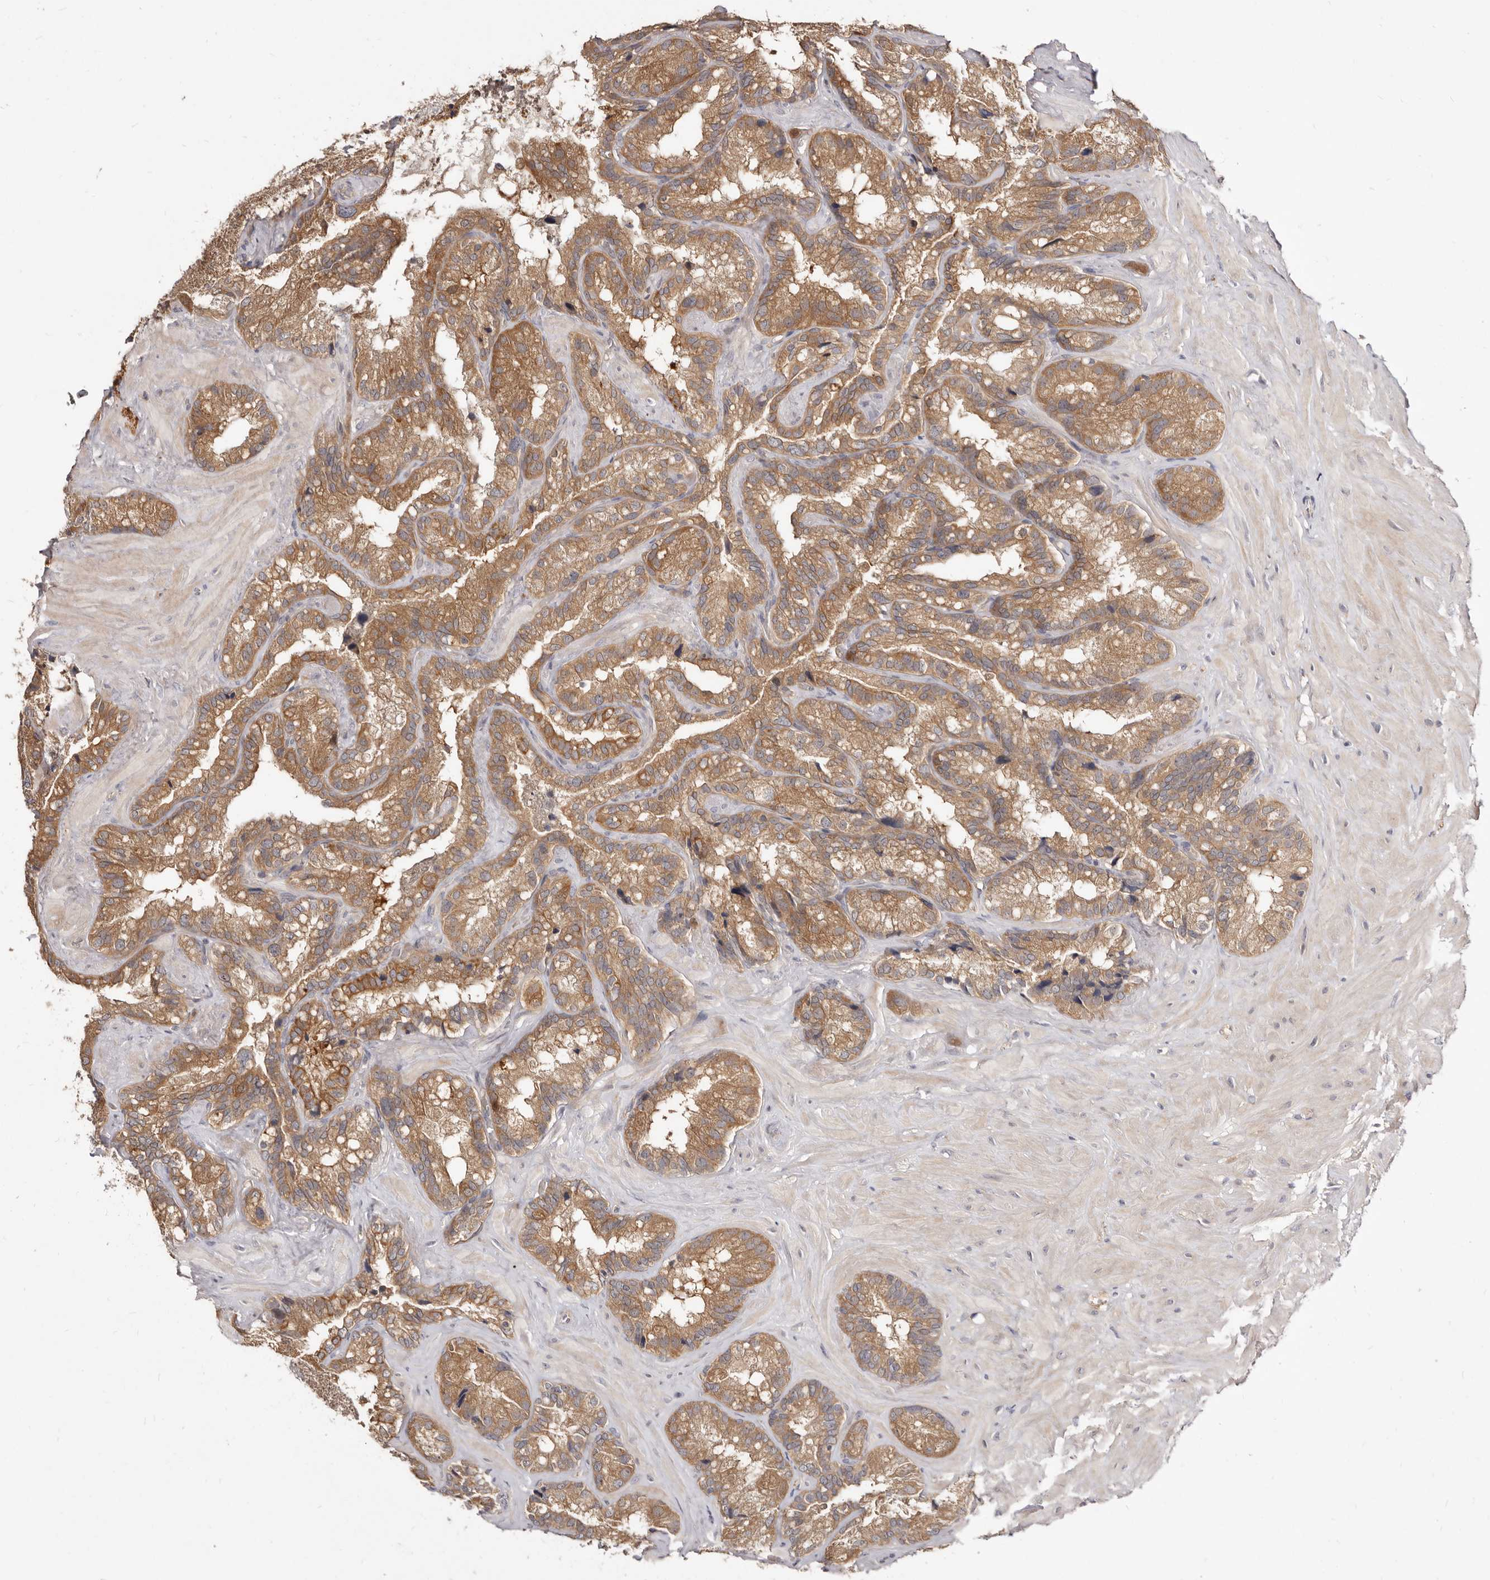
{"staining": {"intensity": "moderate", "quantity": ">75%", "location": "cytoplasmic/membranous"}, "tissue": "seminal vesicle", "cell_type": "Glandular cells", "image_type": "normal", "snomed": [{"axis": "morphology", "description": "Normal tissue, NOS"}, {"axis": "topography", "description": "Prostate"}, {"axis": "topography", "description": "Seminal veicle"}], "caption": "This is a histology image of immunohistochemistry (IHC) staining of benign seminal vesicle, which shows moderate expression in the cytoplasmic/membranous of glandular cells.", "gene": "TC2N", "patient": {"sex": "male", "age": 68}}